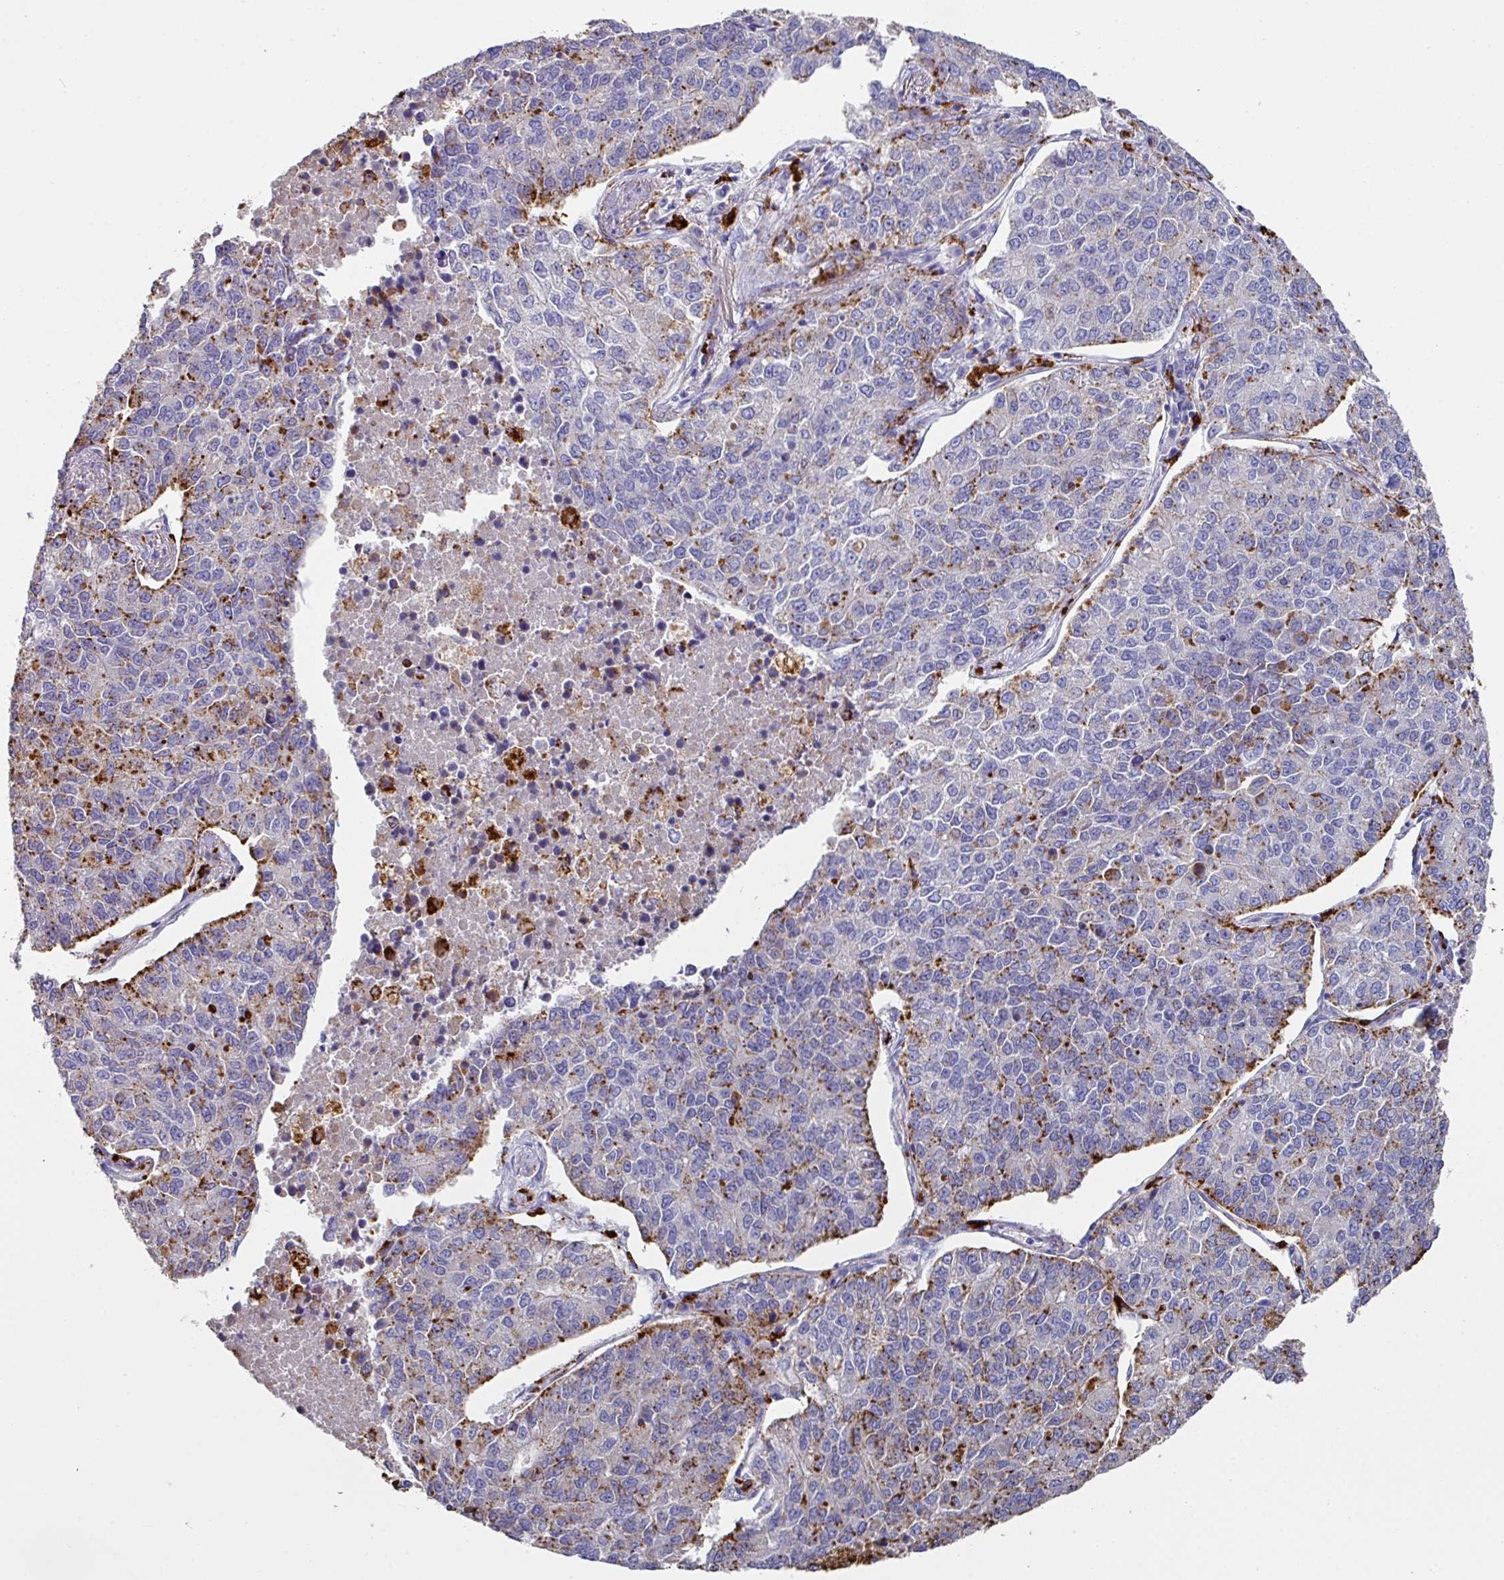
{"staining": {"intensity": "moderate", "quantity": "<25%", "location": "cytoplasmic/membranous"}, "tissue": "lung cancer", "cell_type": "Tumor cells", "image_type": "cancer", "snomed": [{"axis": "morphology", "description": "Adenocarcinoma, NOS"}, {"axis": "topography", "description": "Lung"}], "caption": "Protein staining by IHC shows moderate cytoplasmic/membranous expression in about <25% of tumor cells in lung cancer (adenocarcinoma).", "gene": "CPVL", "patient": {"sex": "male", "age": 49}}